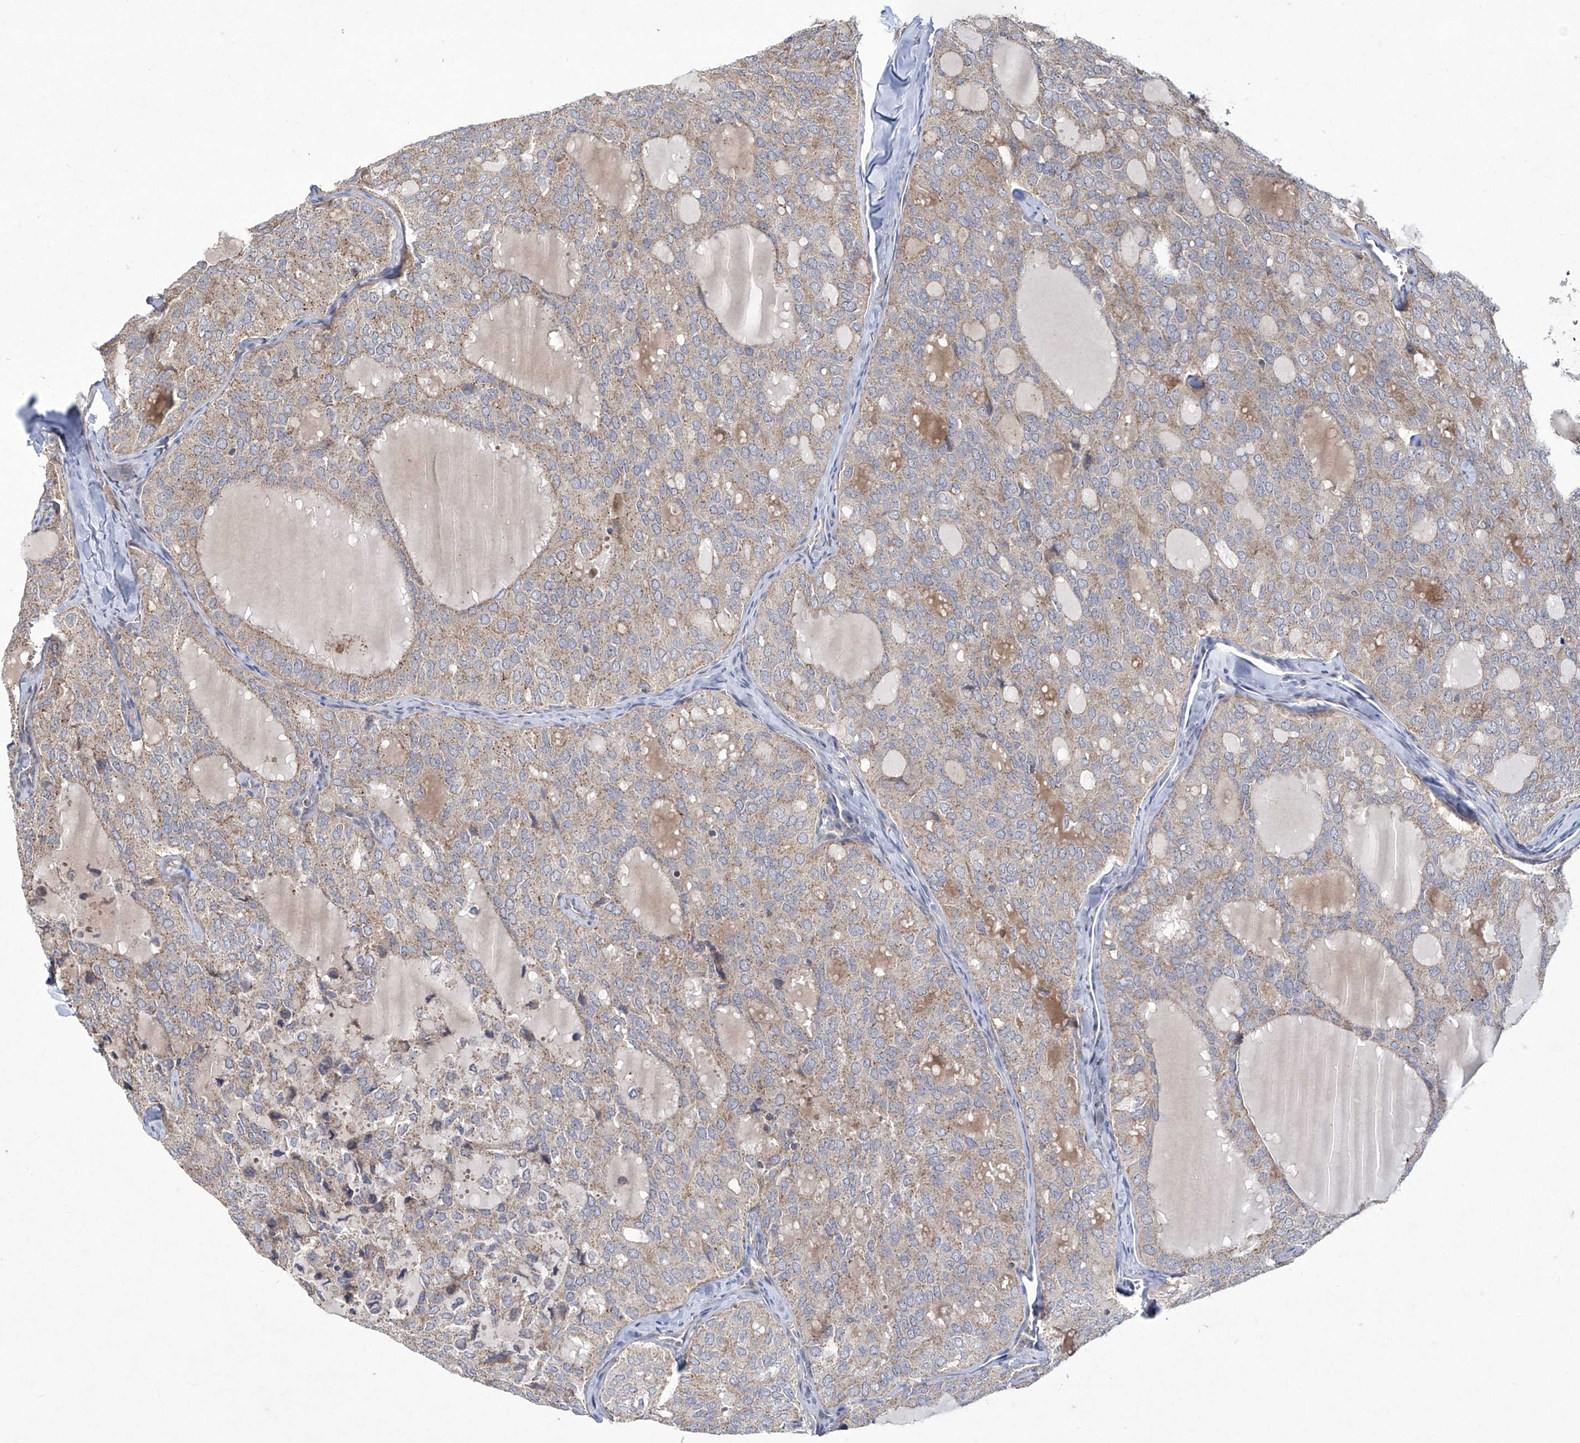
{"staining": {"intensity": "weak", "quantity": "25%-75%", "location": "cytoplasmic/membranous"}, "tissue": "thyroid cancer", "cell_type": "Tumor cells", "image_type": "cancer", "snomed": [{"axis": "morphology", "description": "Follicular adenoma carcinoma, NOS"}, {"axis": "topography", "description": "Thyroid gland"}], "caption": "A brown stain shows weak cytoplasmic/membranous expression of a protein in follicular adenoma carcinoma (thyroid) tumor cells.", "gene": "TRIM60", "patient": {"sex": "male", "age": 75}}